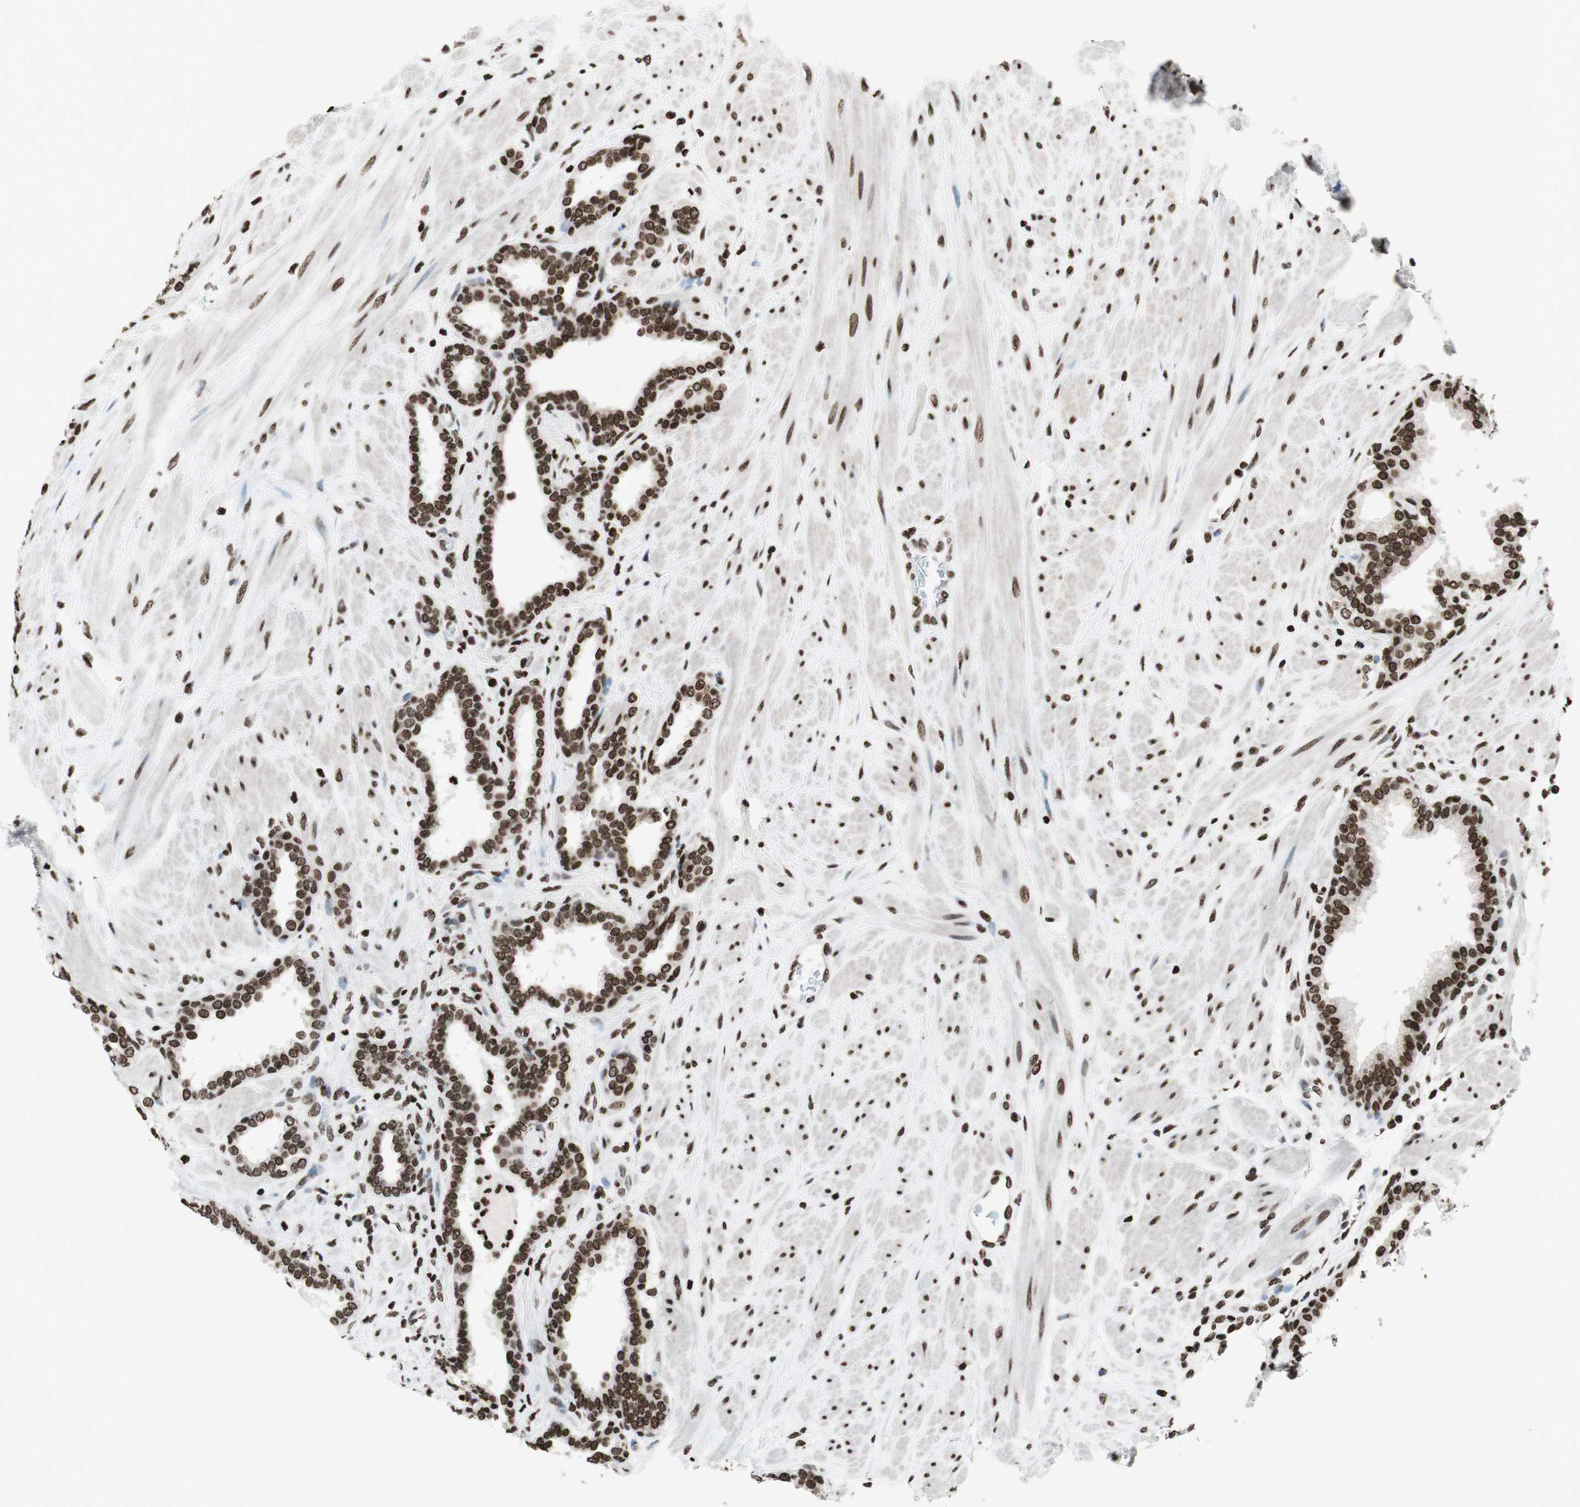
{"staining": {"intensity": "moderate", "quantity": ">75%", "location": "nuclear"}, "tissue": "prostate", "cell_type": "Glandular cells", "image_type": "normal", "snomed": [{"axis": "morphology", "description": "Normal tissue, NOS"}, {"axis": "topography", "description": "Prostate"}], "caption": "Glandular cells exhibit medium levels of moderate nuclear staining in approximately >75% of cells in normal prostate.", "gene": "NCOA3", "patient": {"sex": "male", "age": 51}}